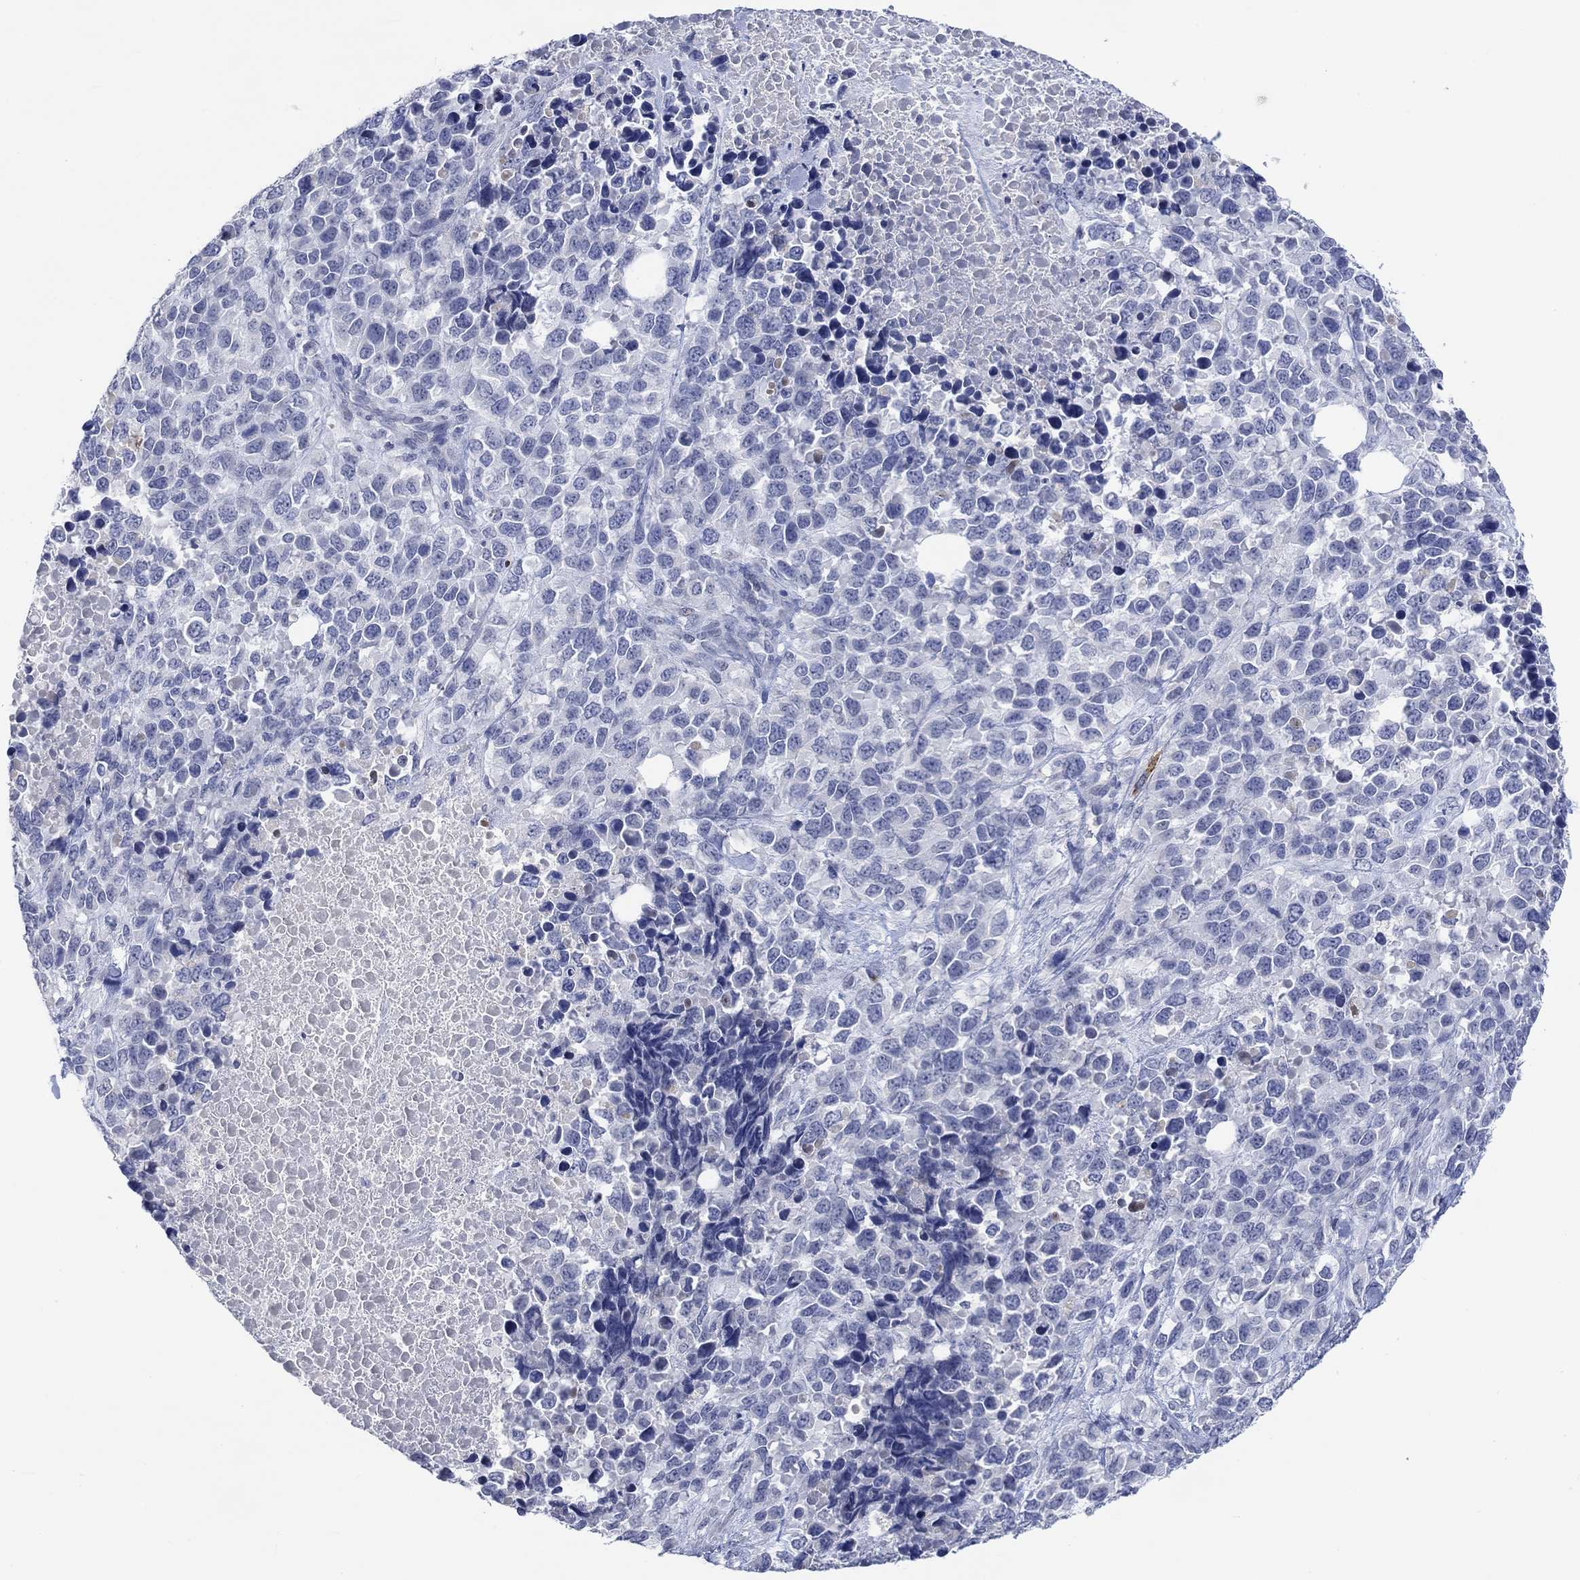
{"staining": {"intensity": "negative", "quantity": "none", "location": "none"}, "tissue": "melanoma", "cell_type": "Tumor cells", "image_type": "cancer", "snomed": [{"axis": "morphology", "description": "Malignant melanoma, Metastatic site"}, {"axis": "topography", "description": "Skin"}], "caption": "Tumor cells are negative for brown protein staining in melanoma.", "gene": "DLK1", "patient": {"sex": "male", "age": 84}}